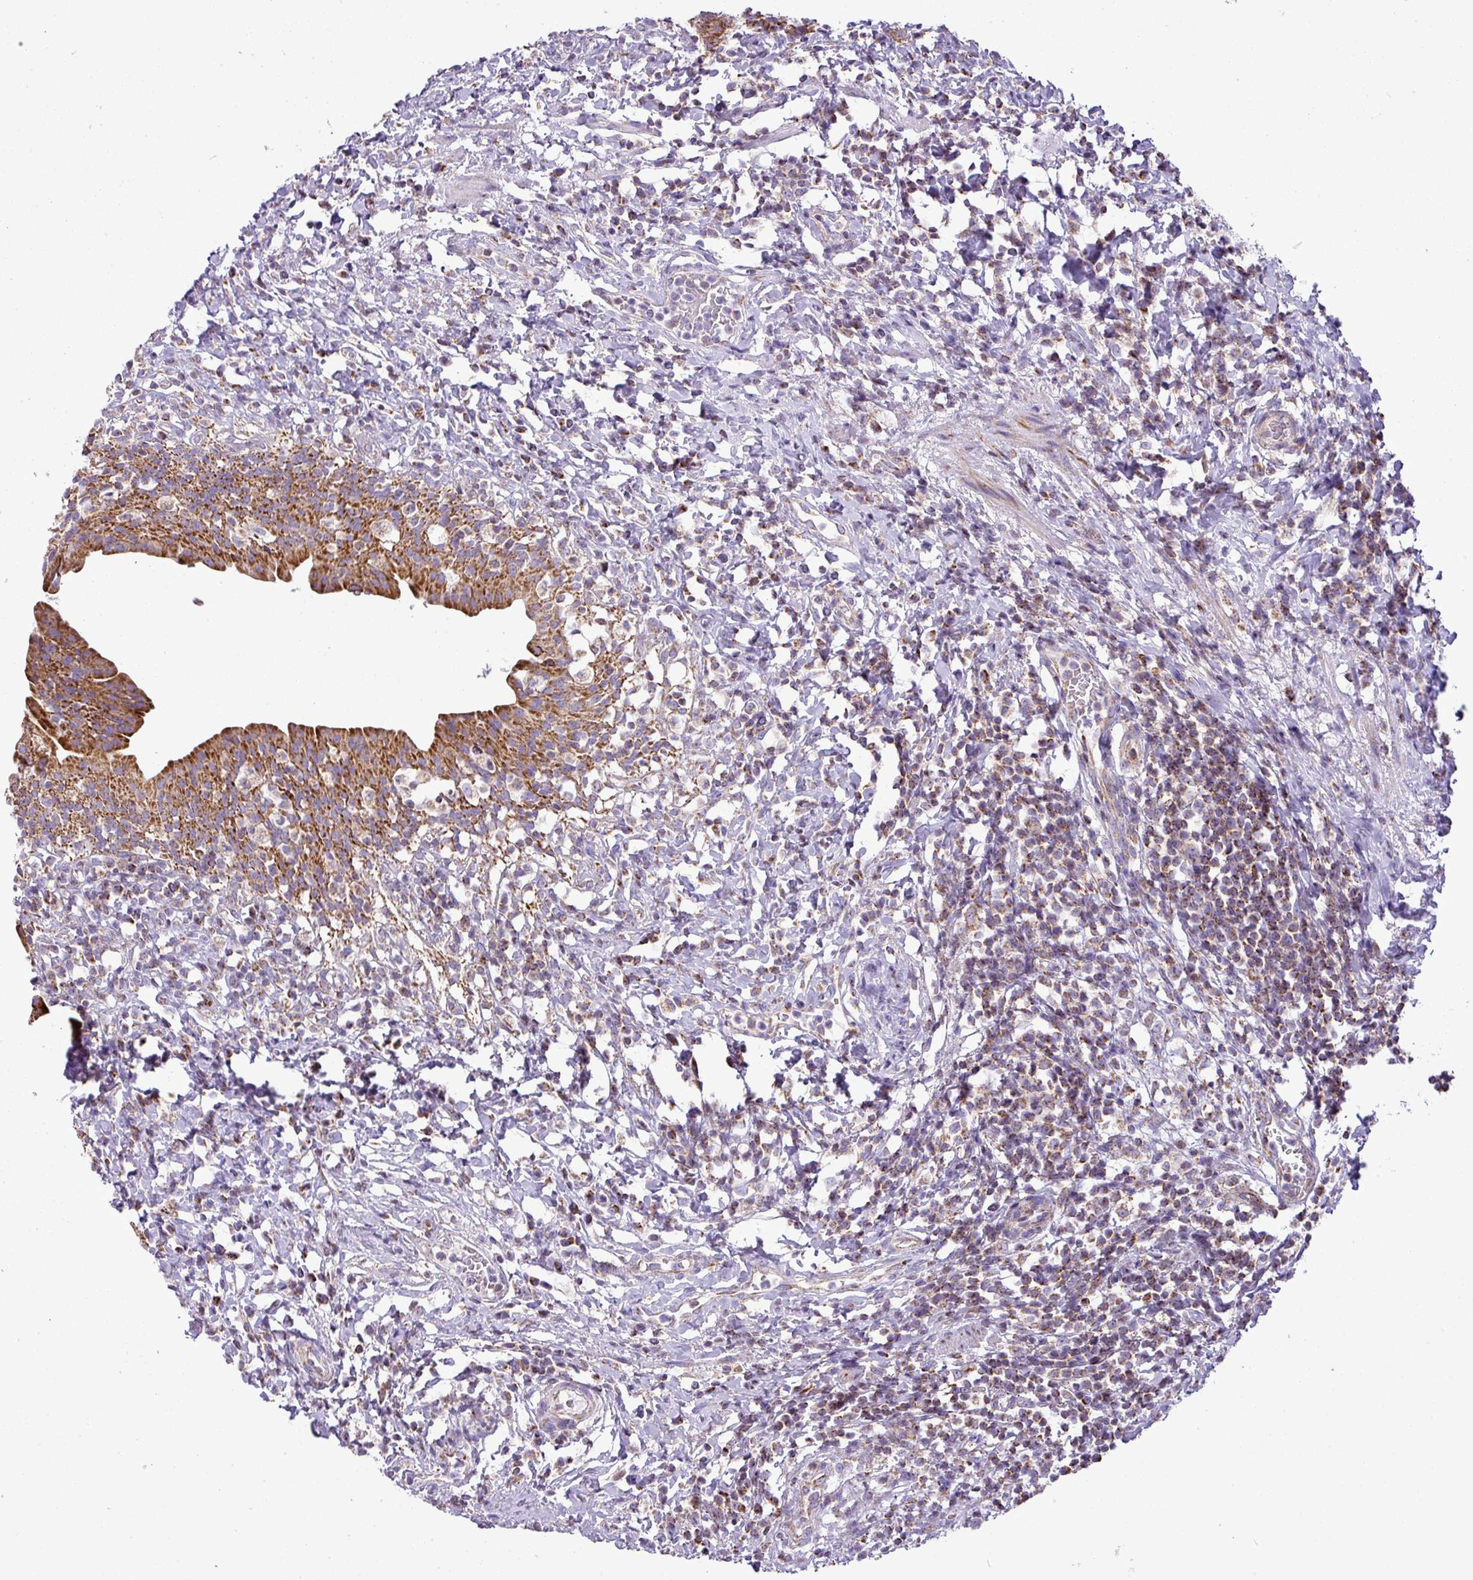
{"staining": {"intensity": "strong", "quantity": ">75%", "location": "cytoplasmic/membranous"}, "tissue": "urinary bladder", "cell_type": "Urothelial cells", "image_type": "normal", "snomed": [{"axis": "morphology", "description": "Normal tissue, NOS"}, {"axis": "morphology", "description": "Inflammation, NOS"}, {"axis": "topography", "description": "Urinary bladder"}], "caption": "Immunohistochemistry histopathology image of normal urinary bladder: human urinary bladder stained using immunohistochemistry exhibits high levels of strong protein expression localized specifically in the cytoplasmic/membranous of urothelial cells, appearing as a cytoplasmic/membranous brown color.", "gene": "ZNF81", "patient": {"sex": "male", "age": 64}}